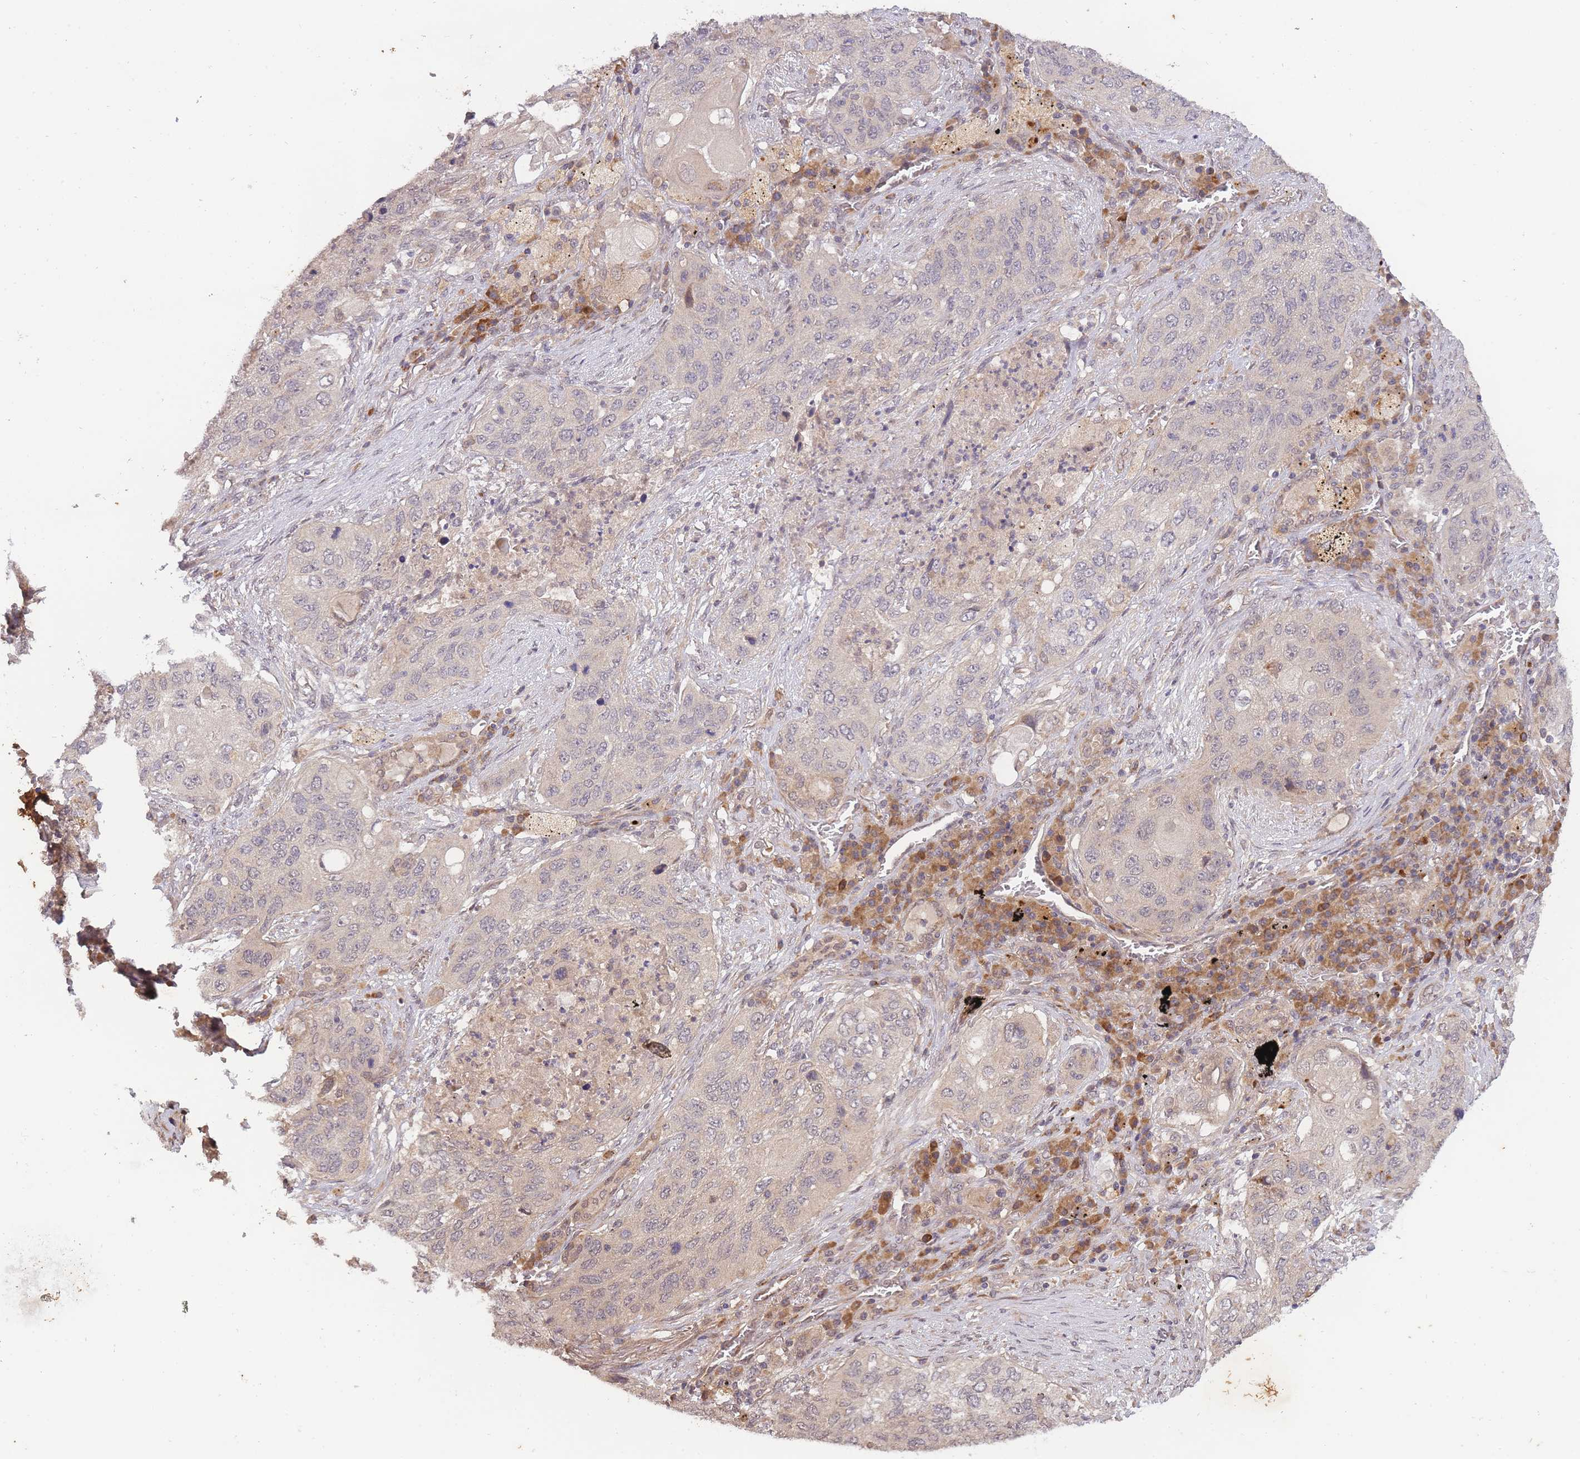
{"staining": {"intensity": "weak", "quantity": "<25%", "location": "cytoplasmic/membranous"}, "tissue": "lung cancer", "cell_type": "Tumor cells", "image_type": "cancer", "snomed": [{"axis": "morphology", "description": "Squamous cell carcinoma, NOS"}, {"axis": "topography", "description": "Lung"}], "caption": "IHC micrograph of neoplastic tissue: human lung cancer stained with DAB (3,3'-diaminobenzidine) shows no significant protein staining in tumor cells.", "gene": "SMC6", "patient": {"sex": "female", "age": 63}}